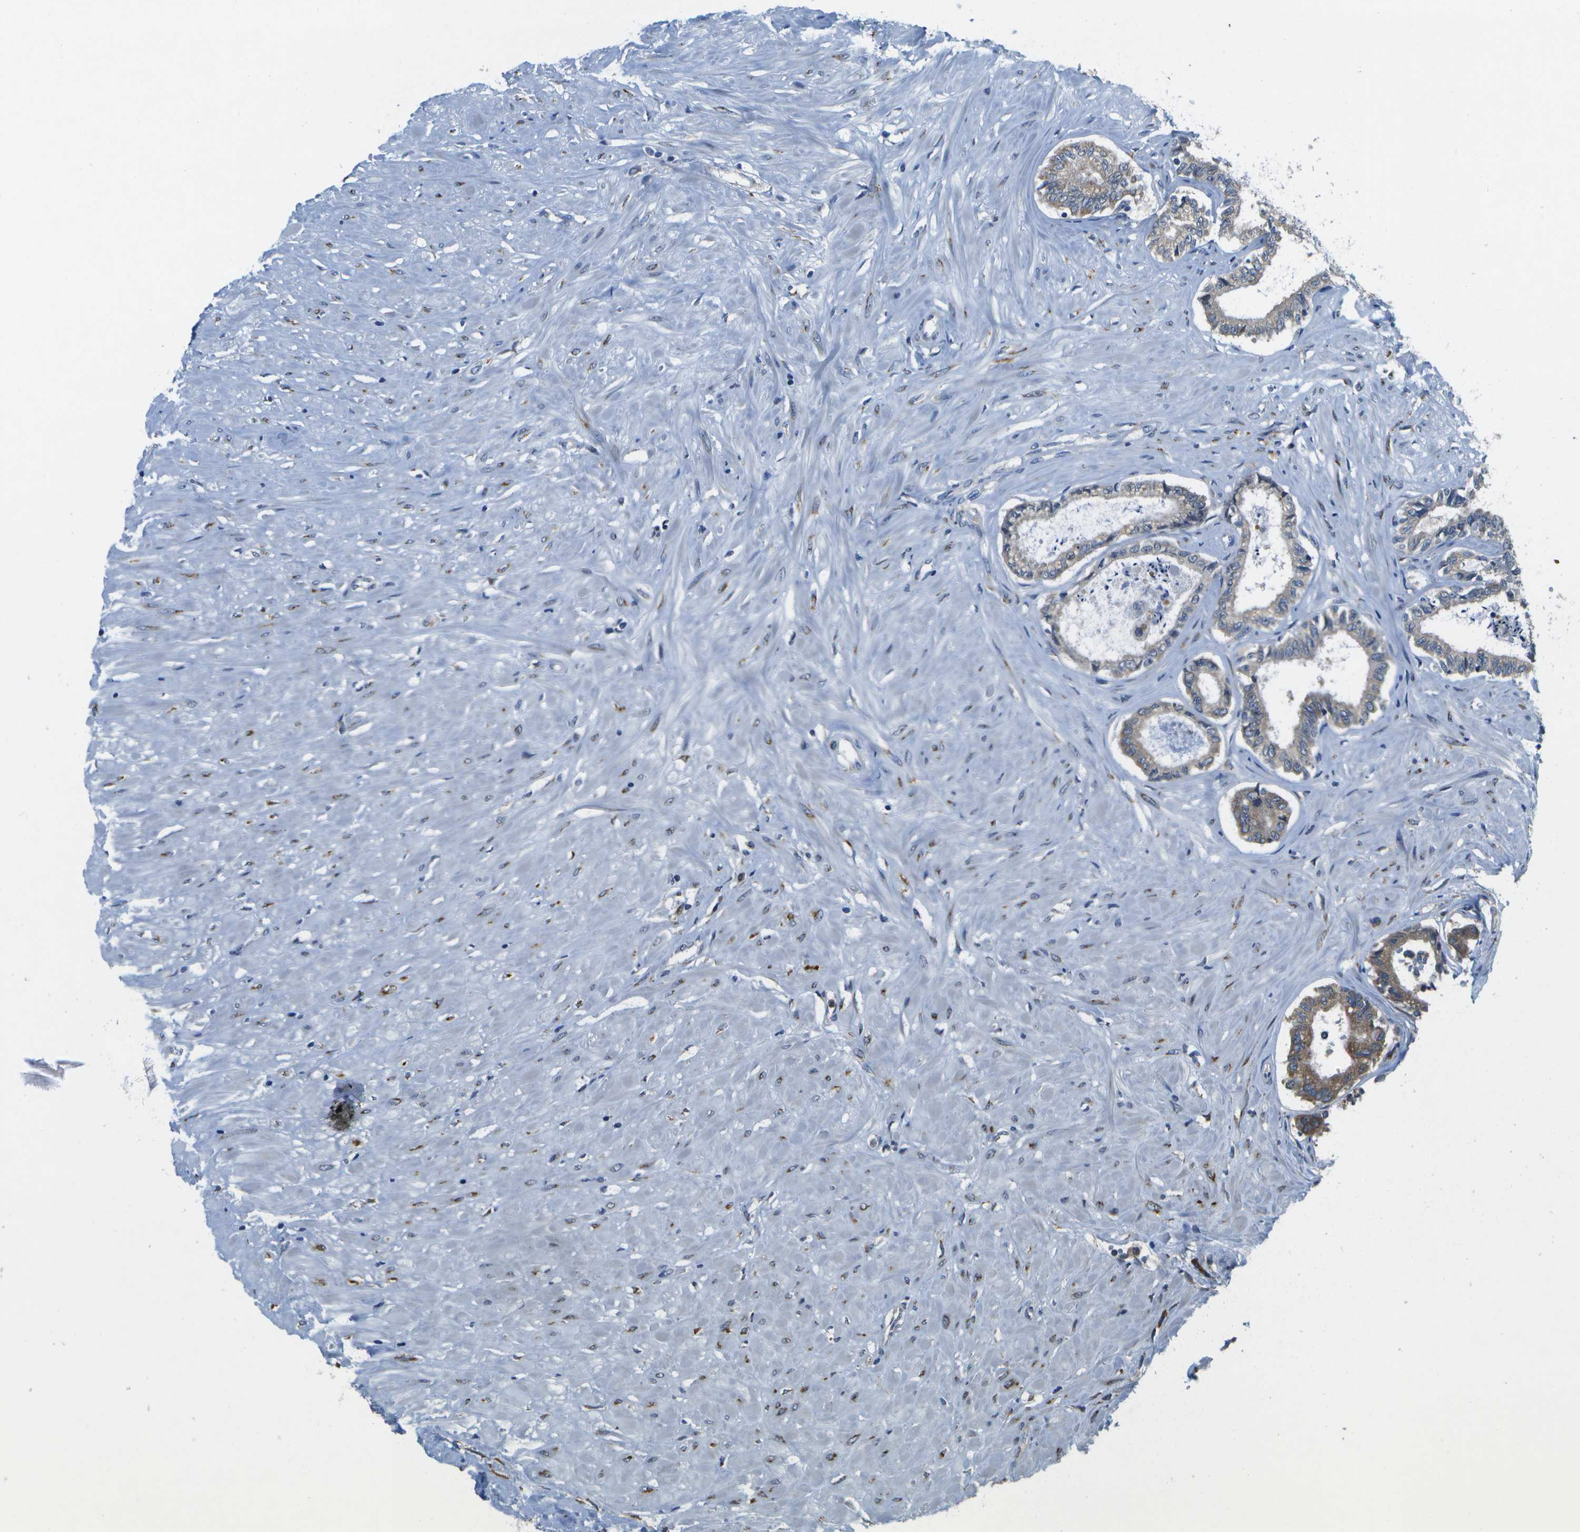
{"staining": {"intensity": "moderate", "quantity": "<25%", "location": "cytoplasmic/membranous"}, "tissue": "seminal vesicle", "cell_type": "Glandular cells", "image_type": "normal", "snomed": [{"axis": "morphology", "description": "Normal tissue, NOS"}, {"axis": "morphology", "description": "Adenocarcinoma, High grade"}, {"axis": "topography", "description": "Prostate"}, {"axis": "topography", "description": "Seminal veicle"}], "caption": "Brown immunohistochemical staining in benign seminal vesicle displays moderate cytoplasmic/membranous positivity in about <25% of glandular cells. (DAB (3,3'-diaminobenzidine) = brown stain, brightfield microscopy at high magnification).", "gene": "DSE", "patient": {"sex": "male", "age": 55}}